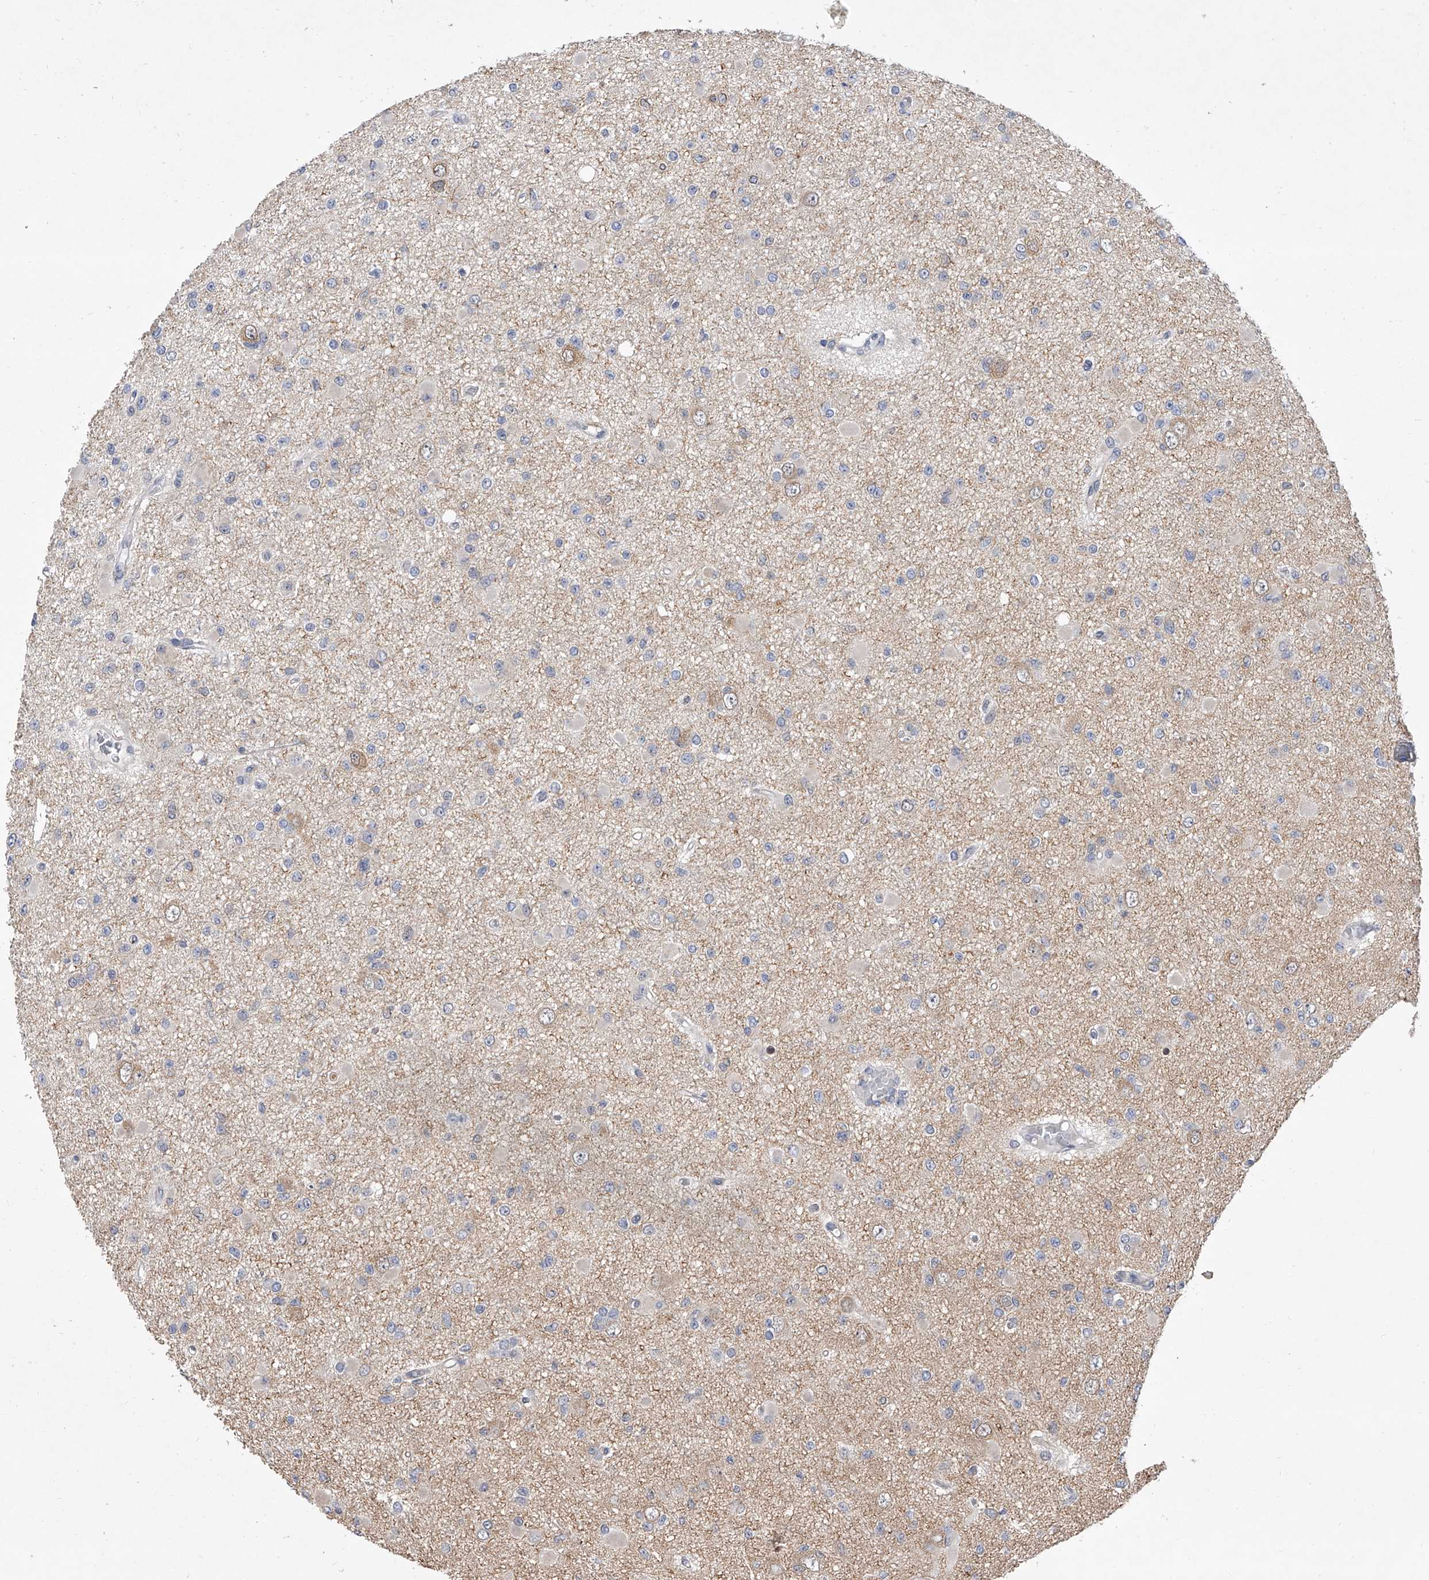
{"staining": {"intensity": "negative", "quantity": "none", "location": "none"}, "tissue": "glioma", "cell_type": "Tumor cells", "image_type": "cancer", "snomed": [{"axis": "morphology", "description": "Glioma, malignant, Low grade"}, {"axis": "topography", "description": "Brain"}], "caption": "Immunohistochemistry (IHC) image of neoplastic tissue: low-grade glioma (malignant) stained with DAB (3,3'-diaminobenzidine) demonstrates no significant protein staining in tumor cells.", "gene": "BHLHE23", "patient": {"sex": "female", "age": 22}}